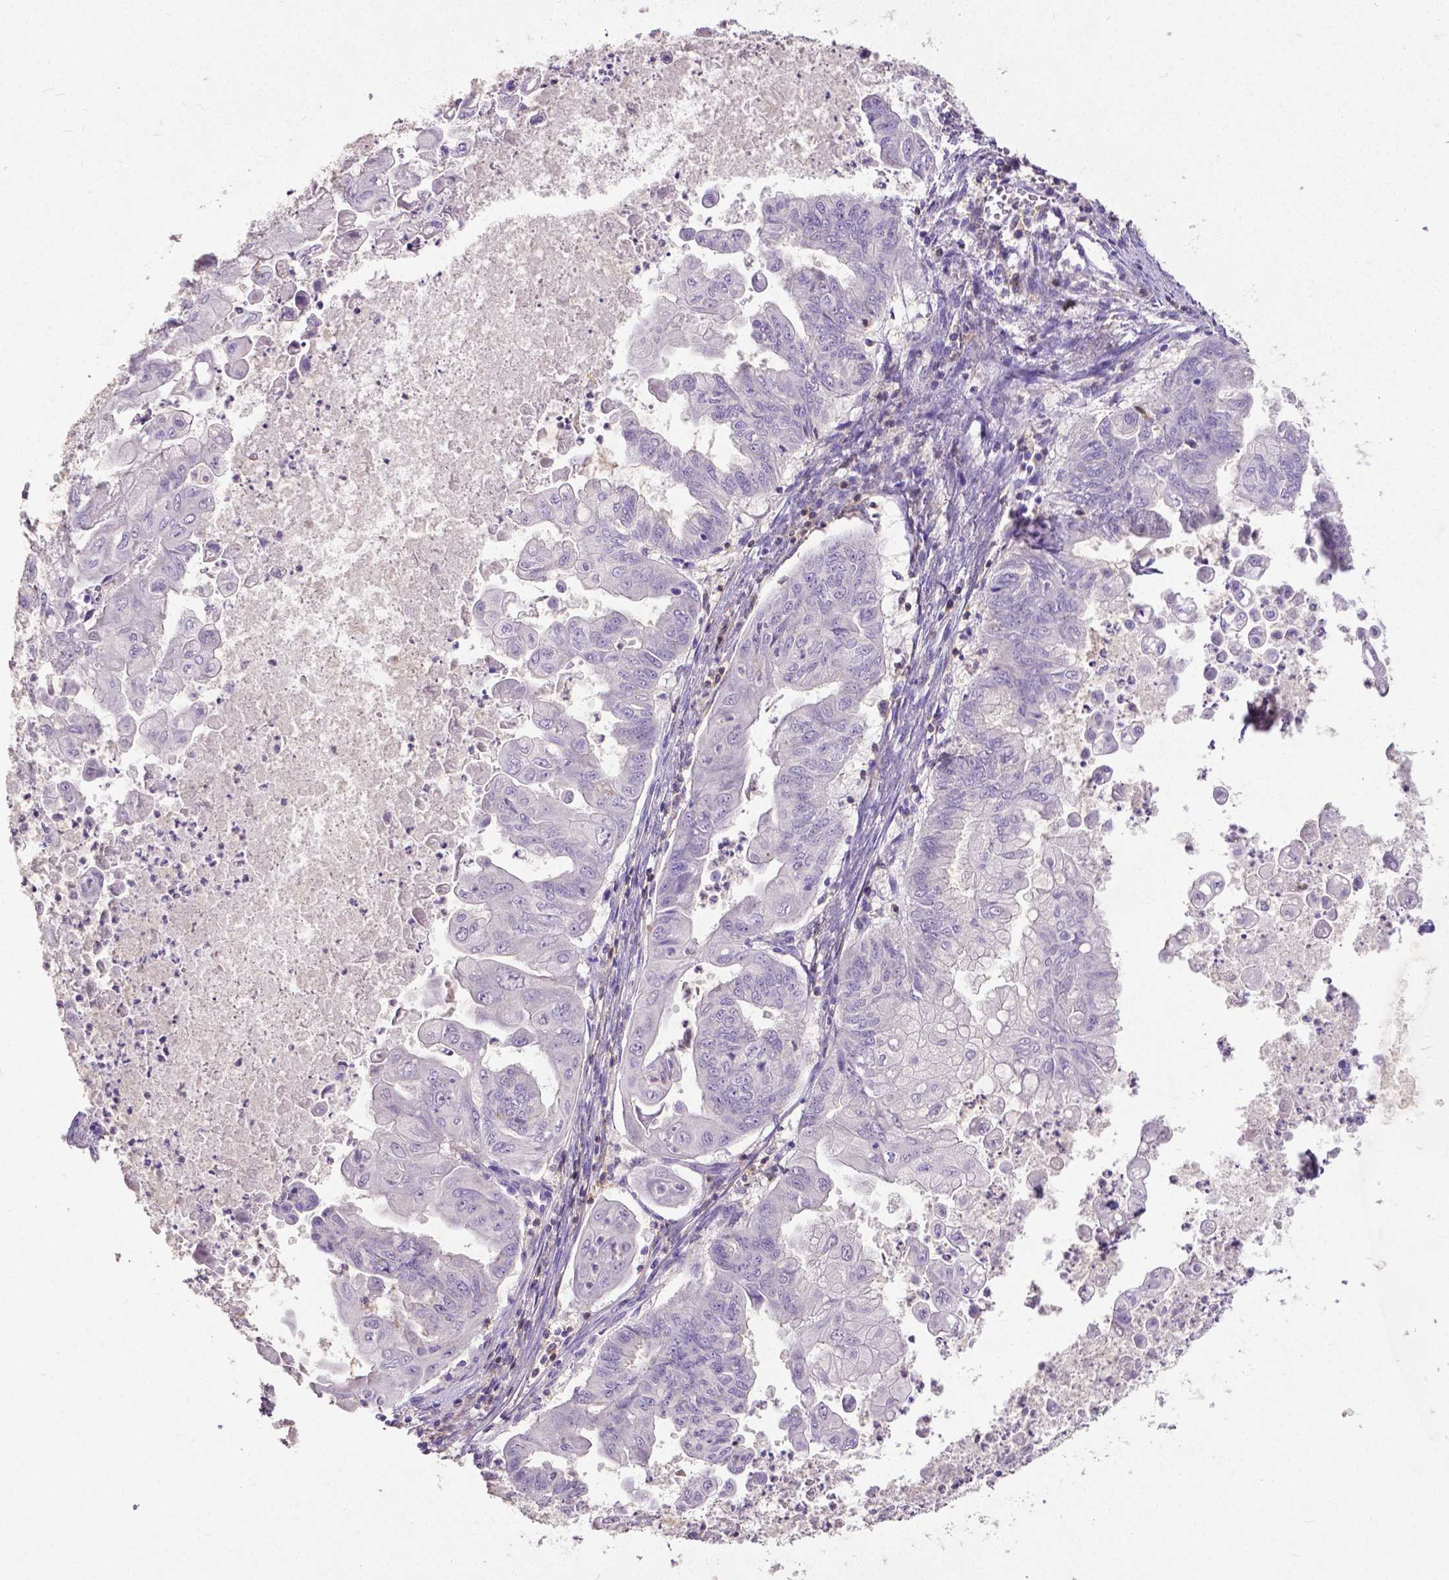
{"staining": {"intensity": "negative", "quantity": "none", "location": "none"}, "tissue": "stomach cancer", "cell_type": "Tumor cells", "image_type": "cancer", "snomed": [{"axis": "morphology", "description": "Adenocarcinoma, NOS"}, {"axis": "topography", "description": "Stomach, upper"}], "caption": "IHC image of human adenocarcinoma (stomach) stained for a protein (brown), which exhibits no expression in tumor cells.", "gene": "CD4", "patient": {"sex": "male", "age": 80}}